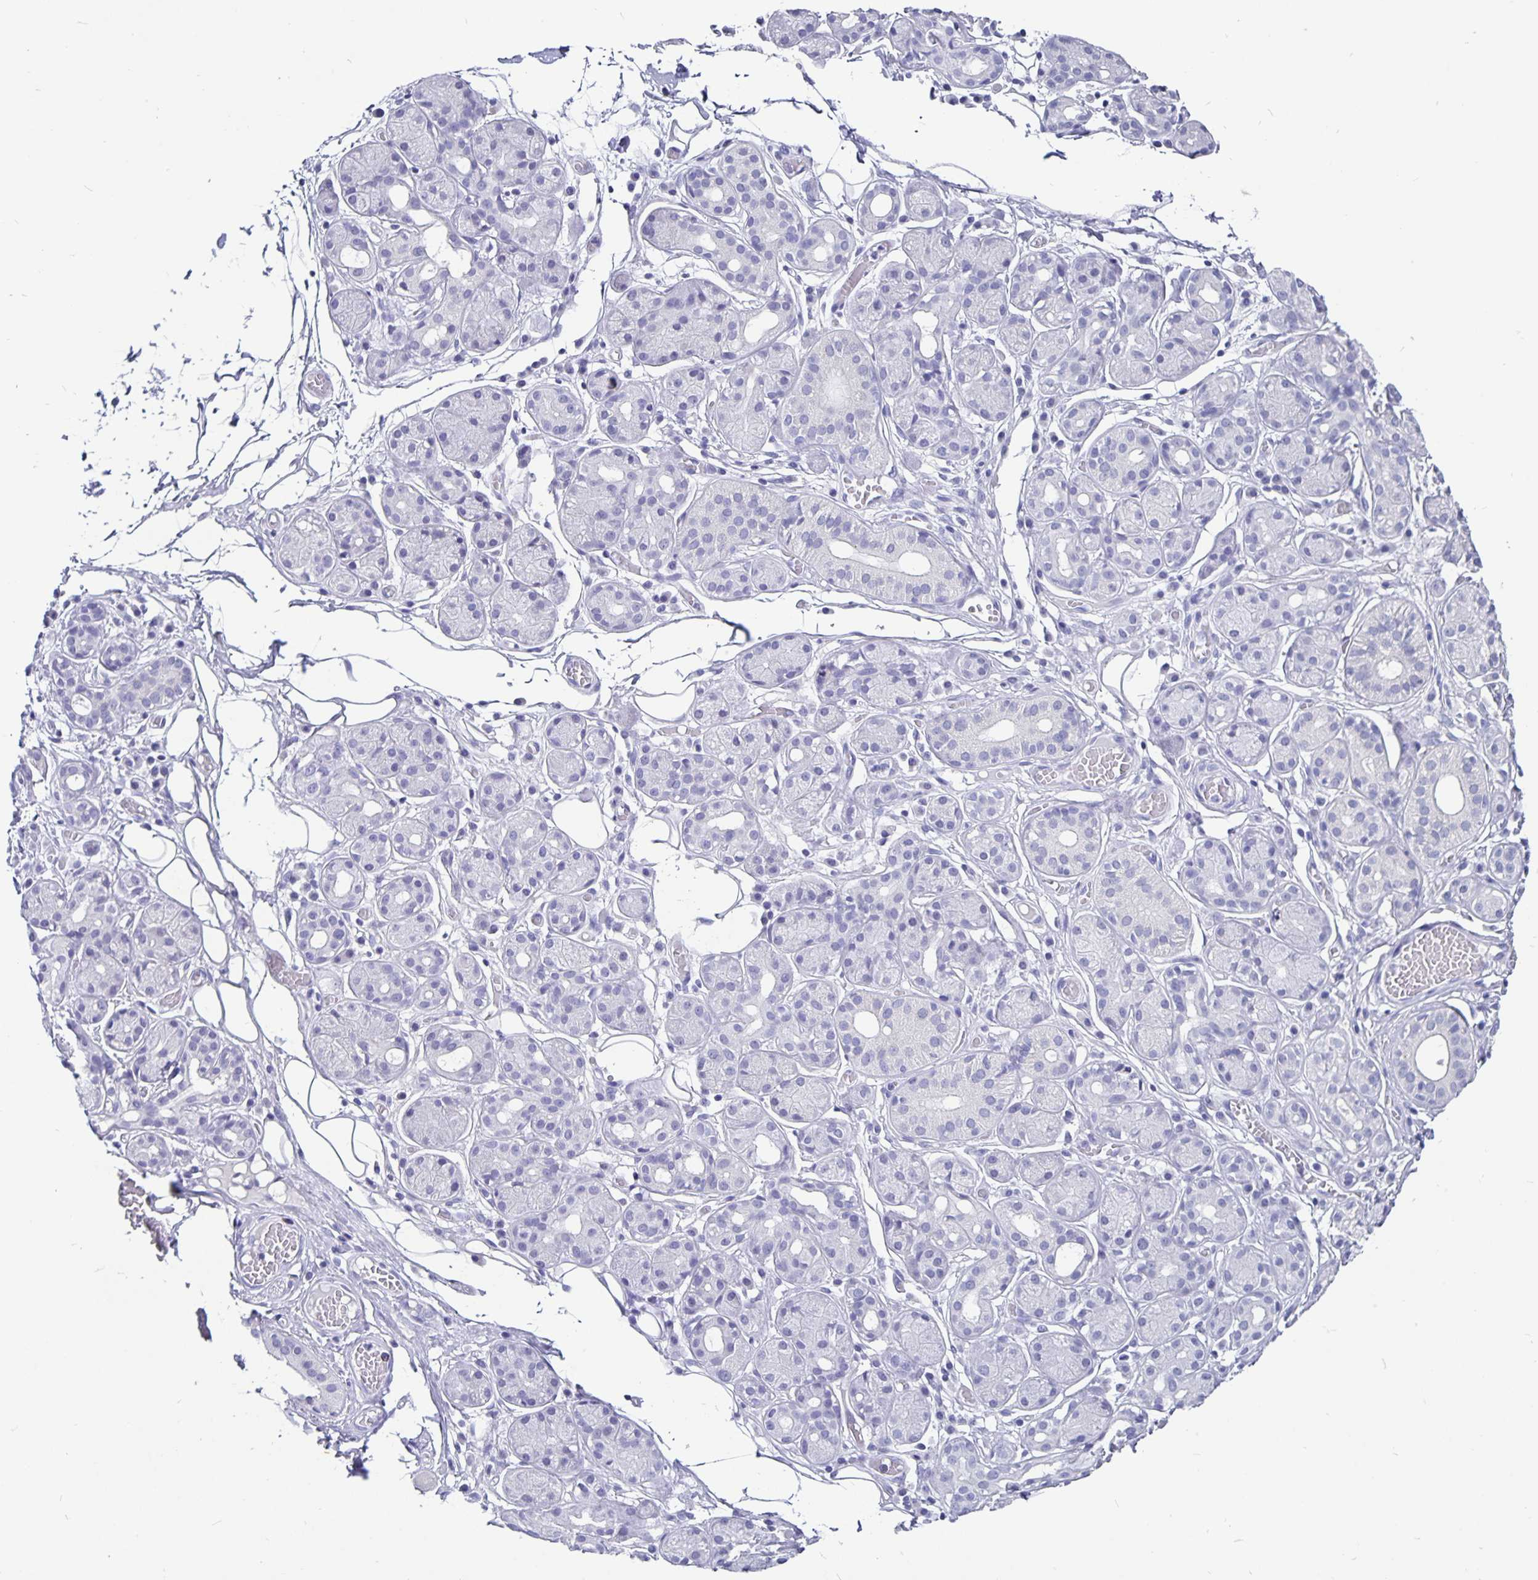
{"staining": {"intensity": "negative", "quantity": "none", "location": "none"}, "tissue": "salivary gland", "cell_type": "Glandular cells", "image_type": "normal", "snomed": [{"axis": "morphology", "description": "Normal tissue, NOS"}, {"axis": "topography", "description": "Salivary gland"}, {"axis": "topography", "description": "Peripheral nerve tissue"}], "caption": "IHC photomicrograph of benign salivary gland: salivary gland stained with DAB shows no significant protein positivity in glandular cells.", "gene": "ODF3B", "patient": {"sex": "male", "age": 71}}